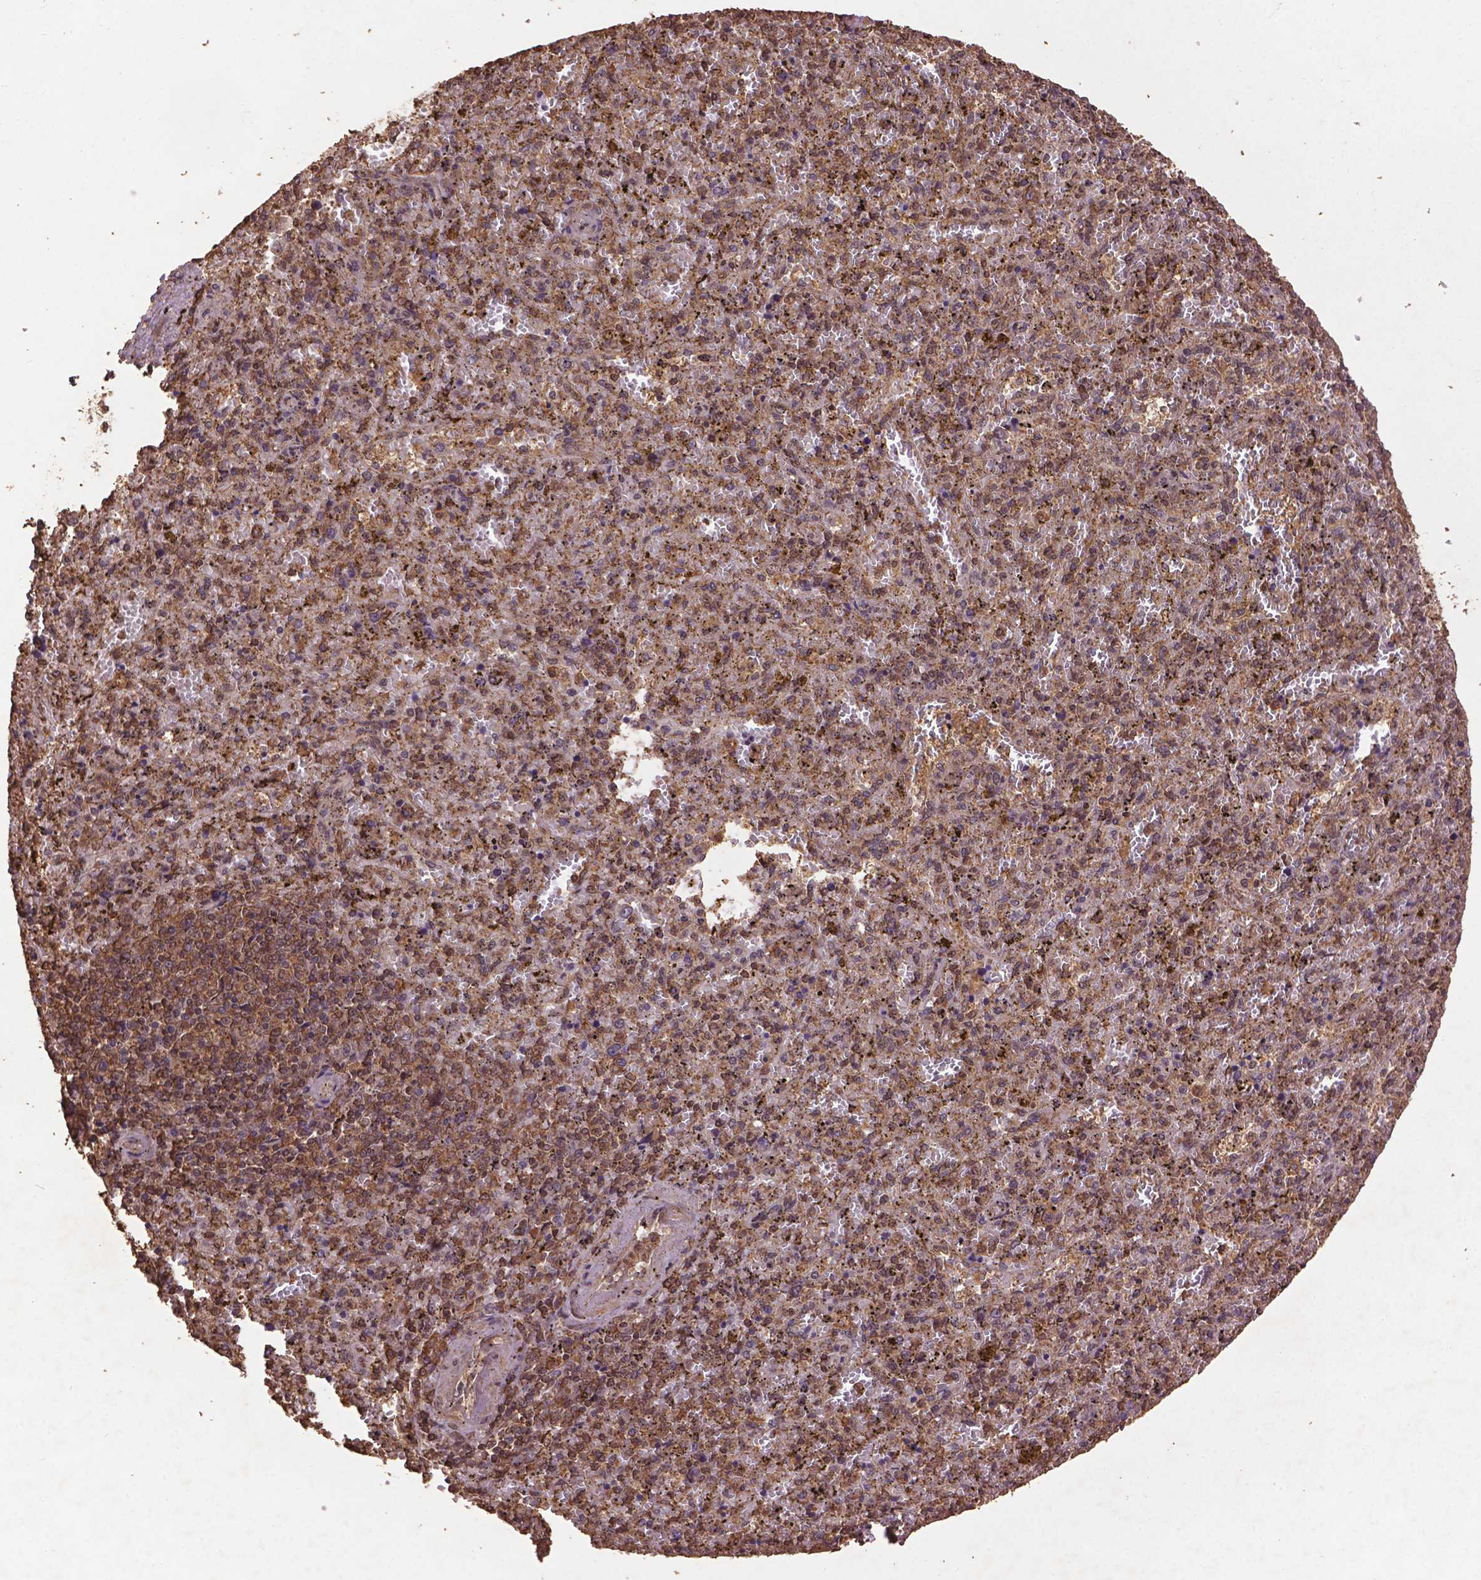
{"staining": {"intensity": "weak", "quantity": ">75%", "location": "cytoplasmic/membranous"}, "tissue": "spleen", "cell_type": "Cells in red pulp", "image_type": "normal", "snomed": [{"axis": "morphology", "description": "Normal tissue, NOS"}, {"axis": "topography", "description": "Spleen"}], "caption": "Weak cytoplasmic/membranous expression is identified in about >75% of cells in red pulp in benign spleen. (DAB IHC, brown staining for protein, blue staining for nuclei).", "gene": "BABAM1", "patient": {"sex": "female", "age": 50}}